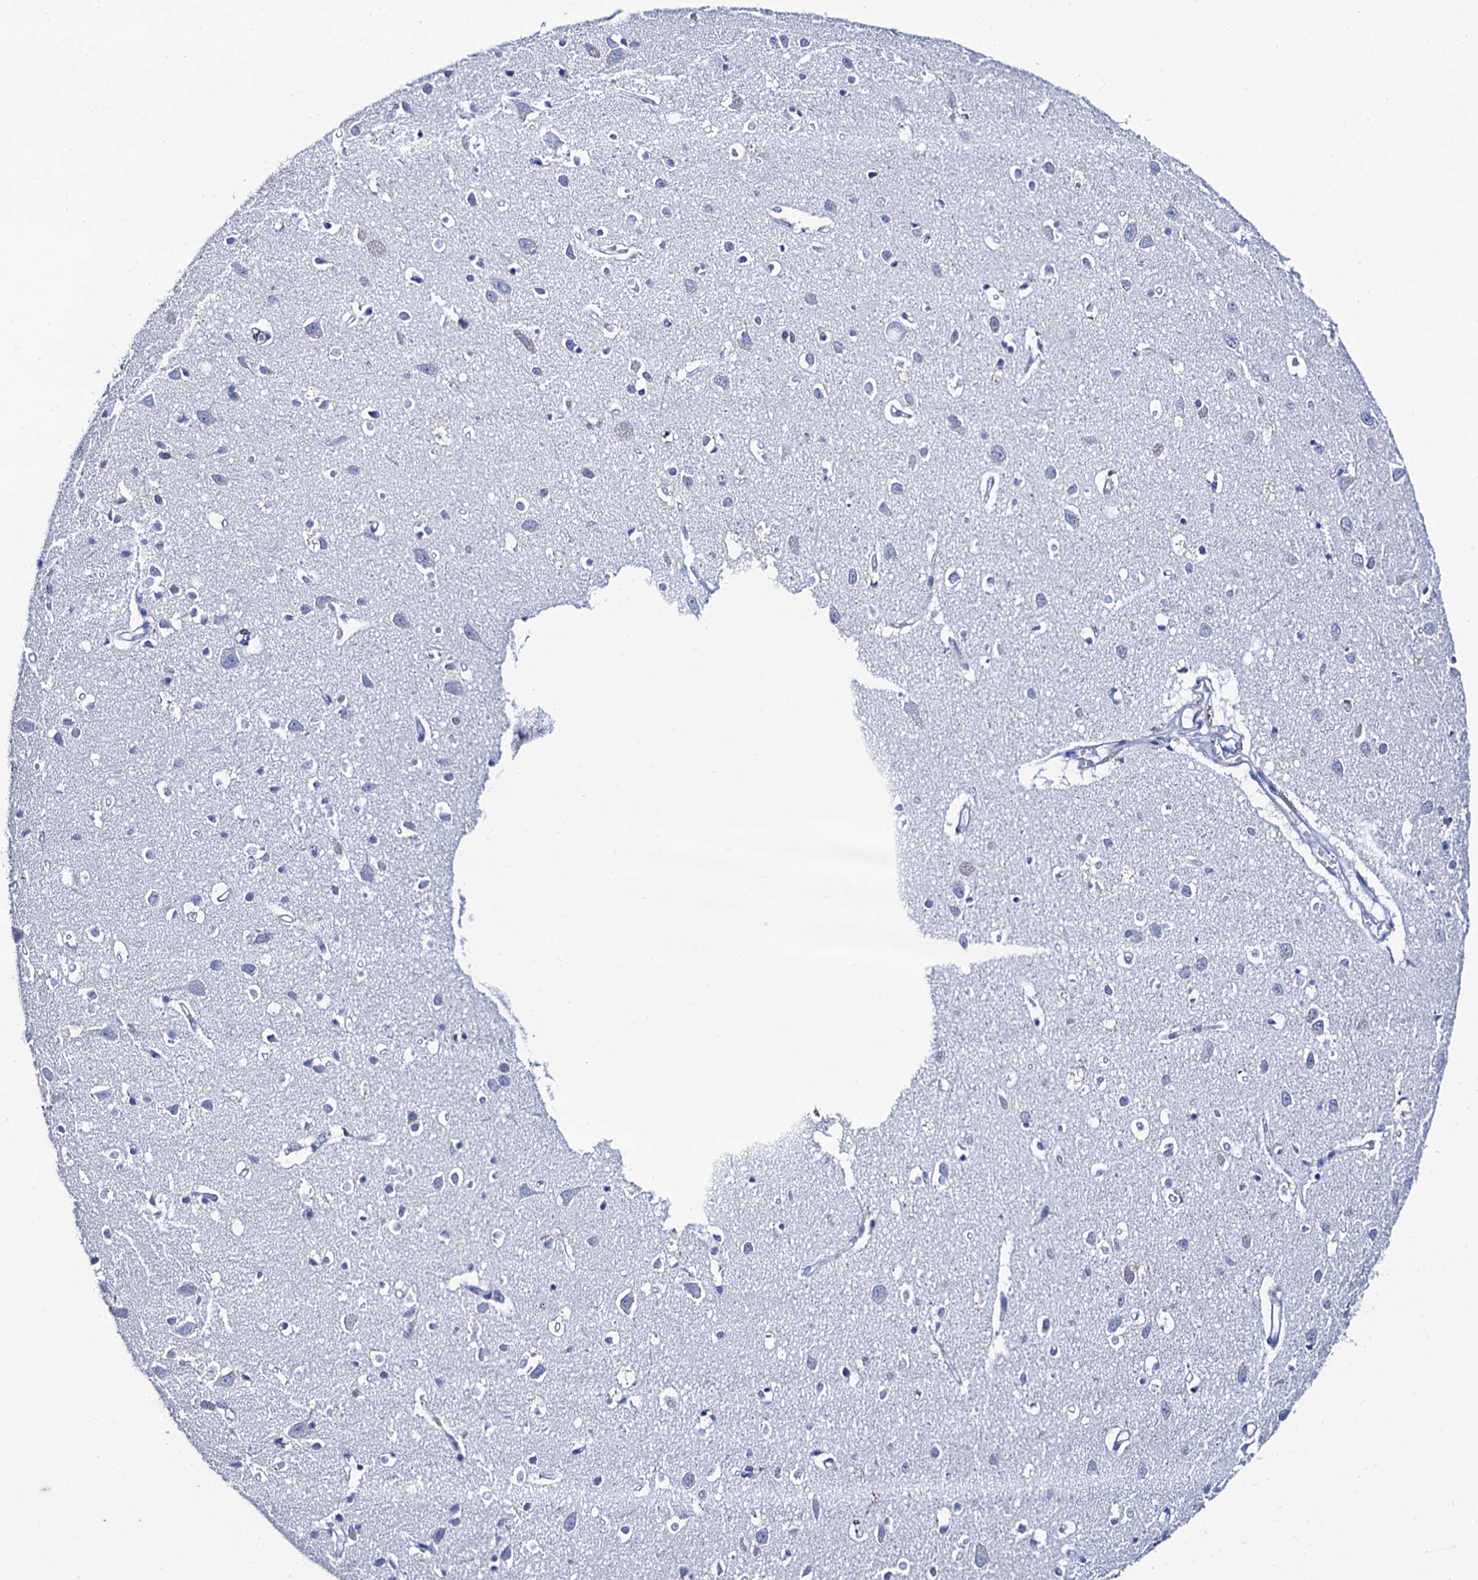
{"staining": {"intensity": "negative", "quantity": "none", "location": "none"}, "tissue": "cerebral cortex", "cell_type": "Endothelial cells", "image_type": "normal", "snomed": [{"axis": "morphology", "description": "Normal tissue, NOS"}, {"axis": "topography", "description": "Cerebral cortex"}], "caption": "DAB immunohistochemical staining of benign human cerebral cortex exhibits no significant staining in endothelial cells.", "gene": "RAB3IP", "patient": {"sex": "female", "age": 64}}